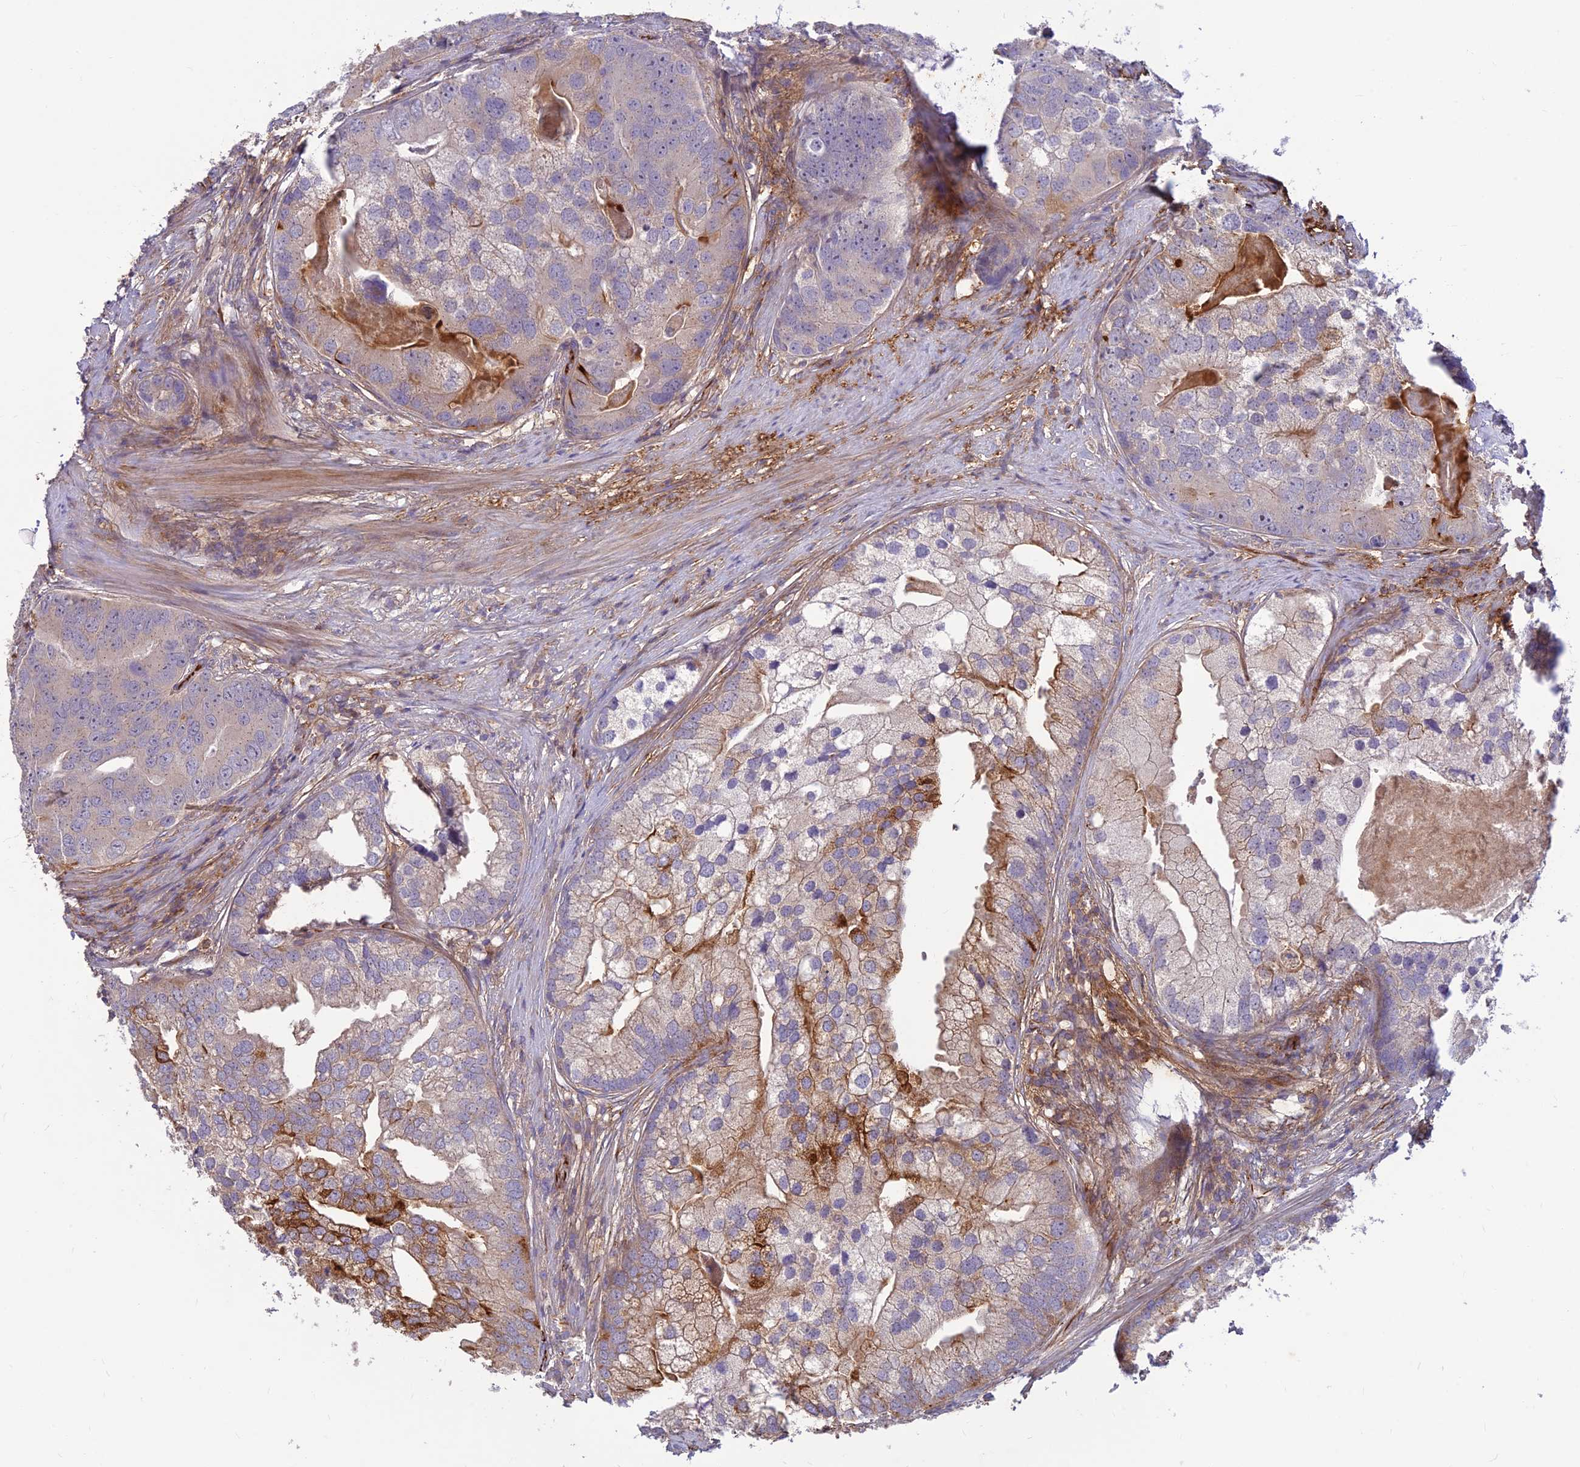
{"staining": {"intensity": "moderate", "quantity": "<25%", "location": "cytoplasmic/membranous"}, "tissue": "prostate cancer", "cell_type": "Tumor cells", "image_type": "cancer", "snomed": [{"axis": "morphology", "description": "Adenocarcinoma, High grade"}, {"axis": "topography", "description": "Prostate"}], "caption": "Tumor cells exhibit low levels of moderate cytoplasmic/membranous staining in approximately <25% of cells in prostate adenocarcinoma (high-grade).", "gene": "ST8SIA5", "patient": {"sex": "male", "age": 62}}